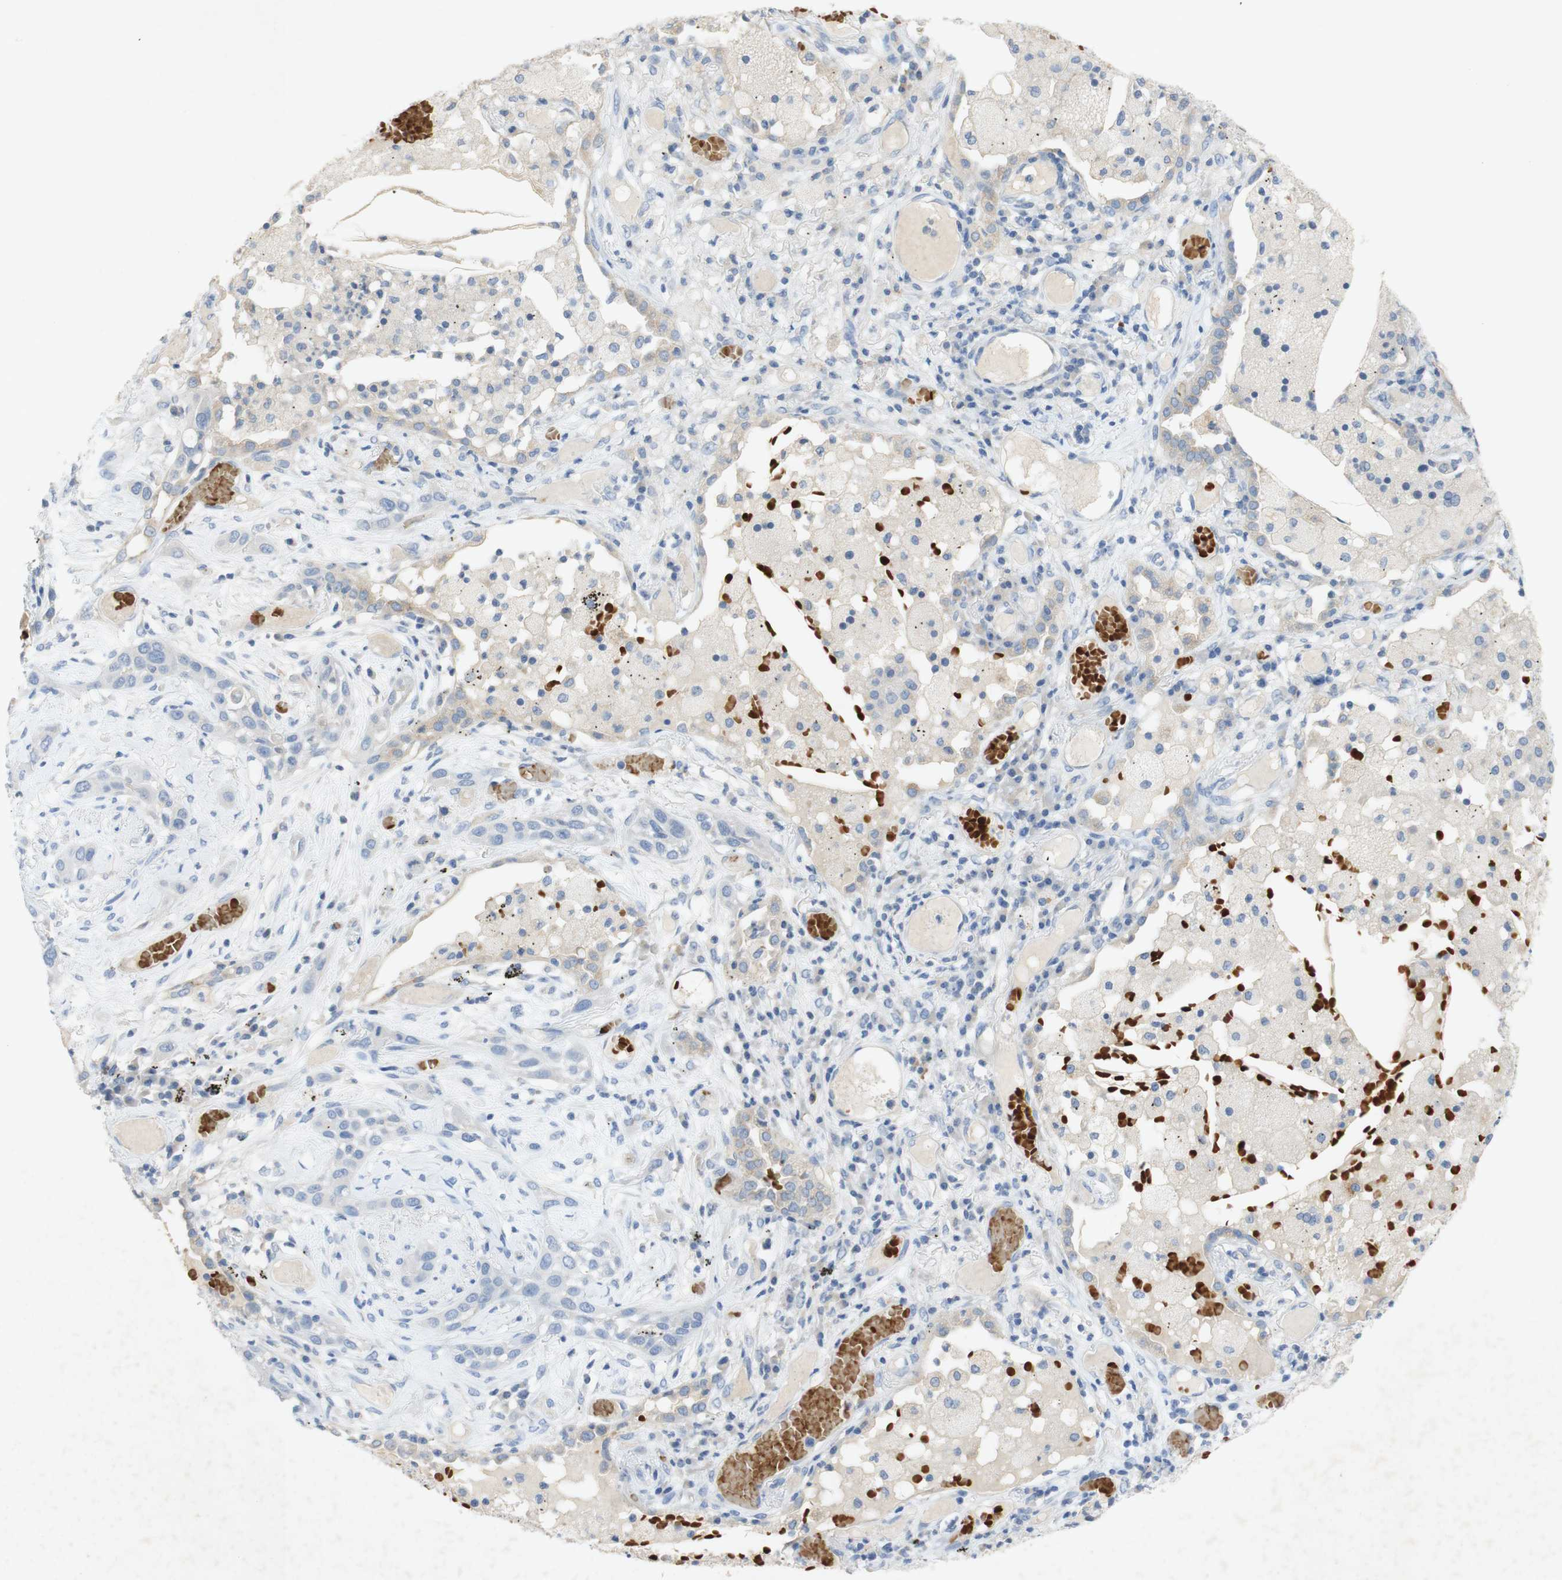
{"staining": {"intensity": "negative", "quantity": "none", "location": "none"}, "tissue": "lung cancer", "cell_type": "Tumor cells", "image_type": "cancer", "snomed": [{"axis": "morphology", "description": "Squamous cell carcinoma, NOS"}, {"axis": "topography", "description": "Lung"}], "caption": "Immunohistochemical staining of lung cancer reveals no significant staining in tumor cells. (DAB (3,3'-diaminobenzidine) immunohistochemistry with hematoxylin counter stain).", "gene": "EPO", "patient": {"sex": "male", "age": 71}}